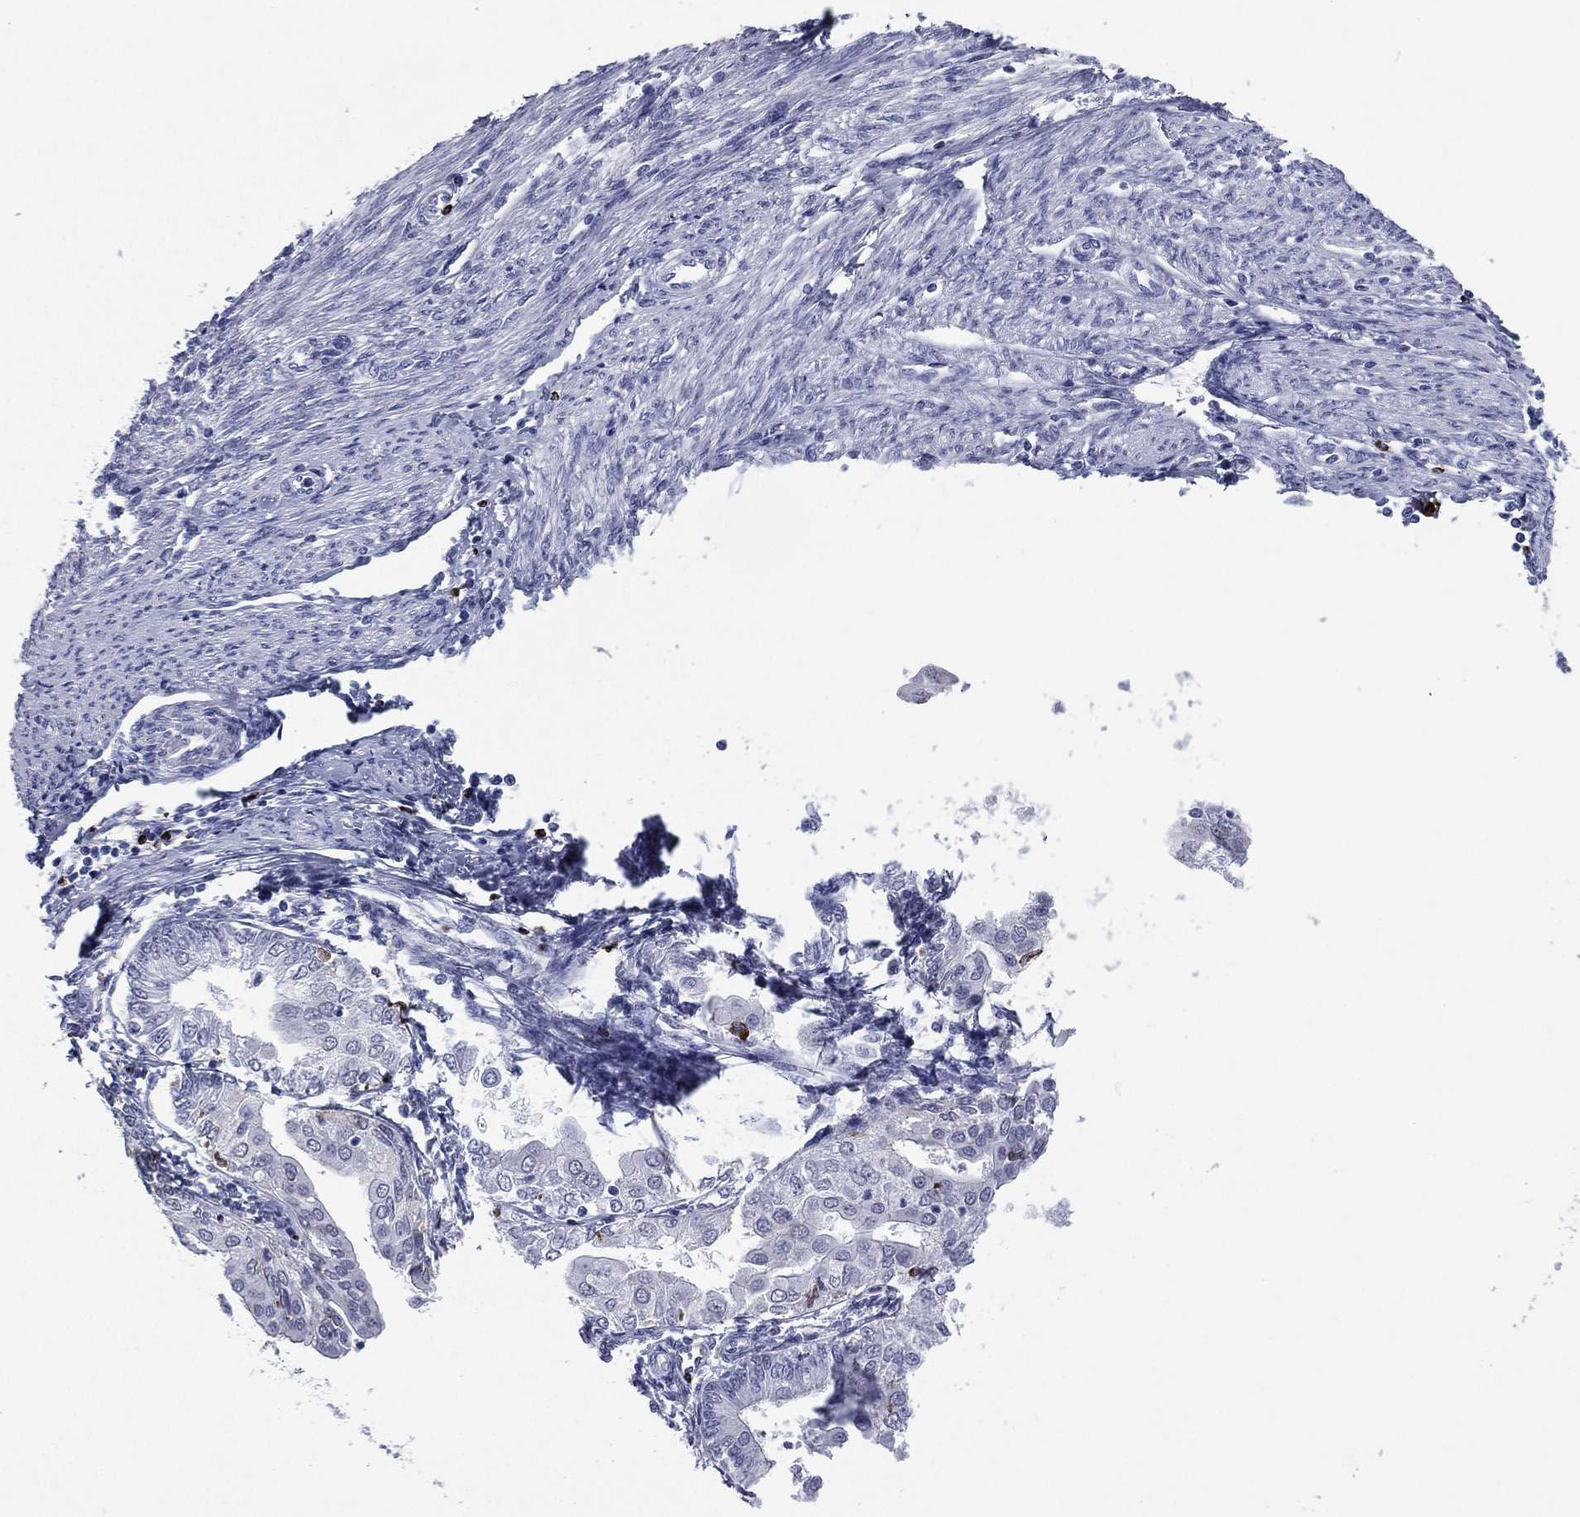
{"staining": {"intensity": "negative", "quantity": "none", "location": "none"}, "tissue": "endometrial cancer", "cell_type": "Tumor cells", "image_type": "cancer", "snomed": [{"axis": "morphology", "description": "Adenocarcinoma, NOS"}, {"axis": "topography", "description": "Endometrium"}], "caption": "An image of human endometrial adenocarcinoma is negative for staining in tumor cells.", "gene": "HLA-DOA", "patient": {"sex": "female", "age": 68}}